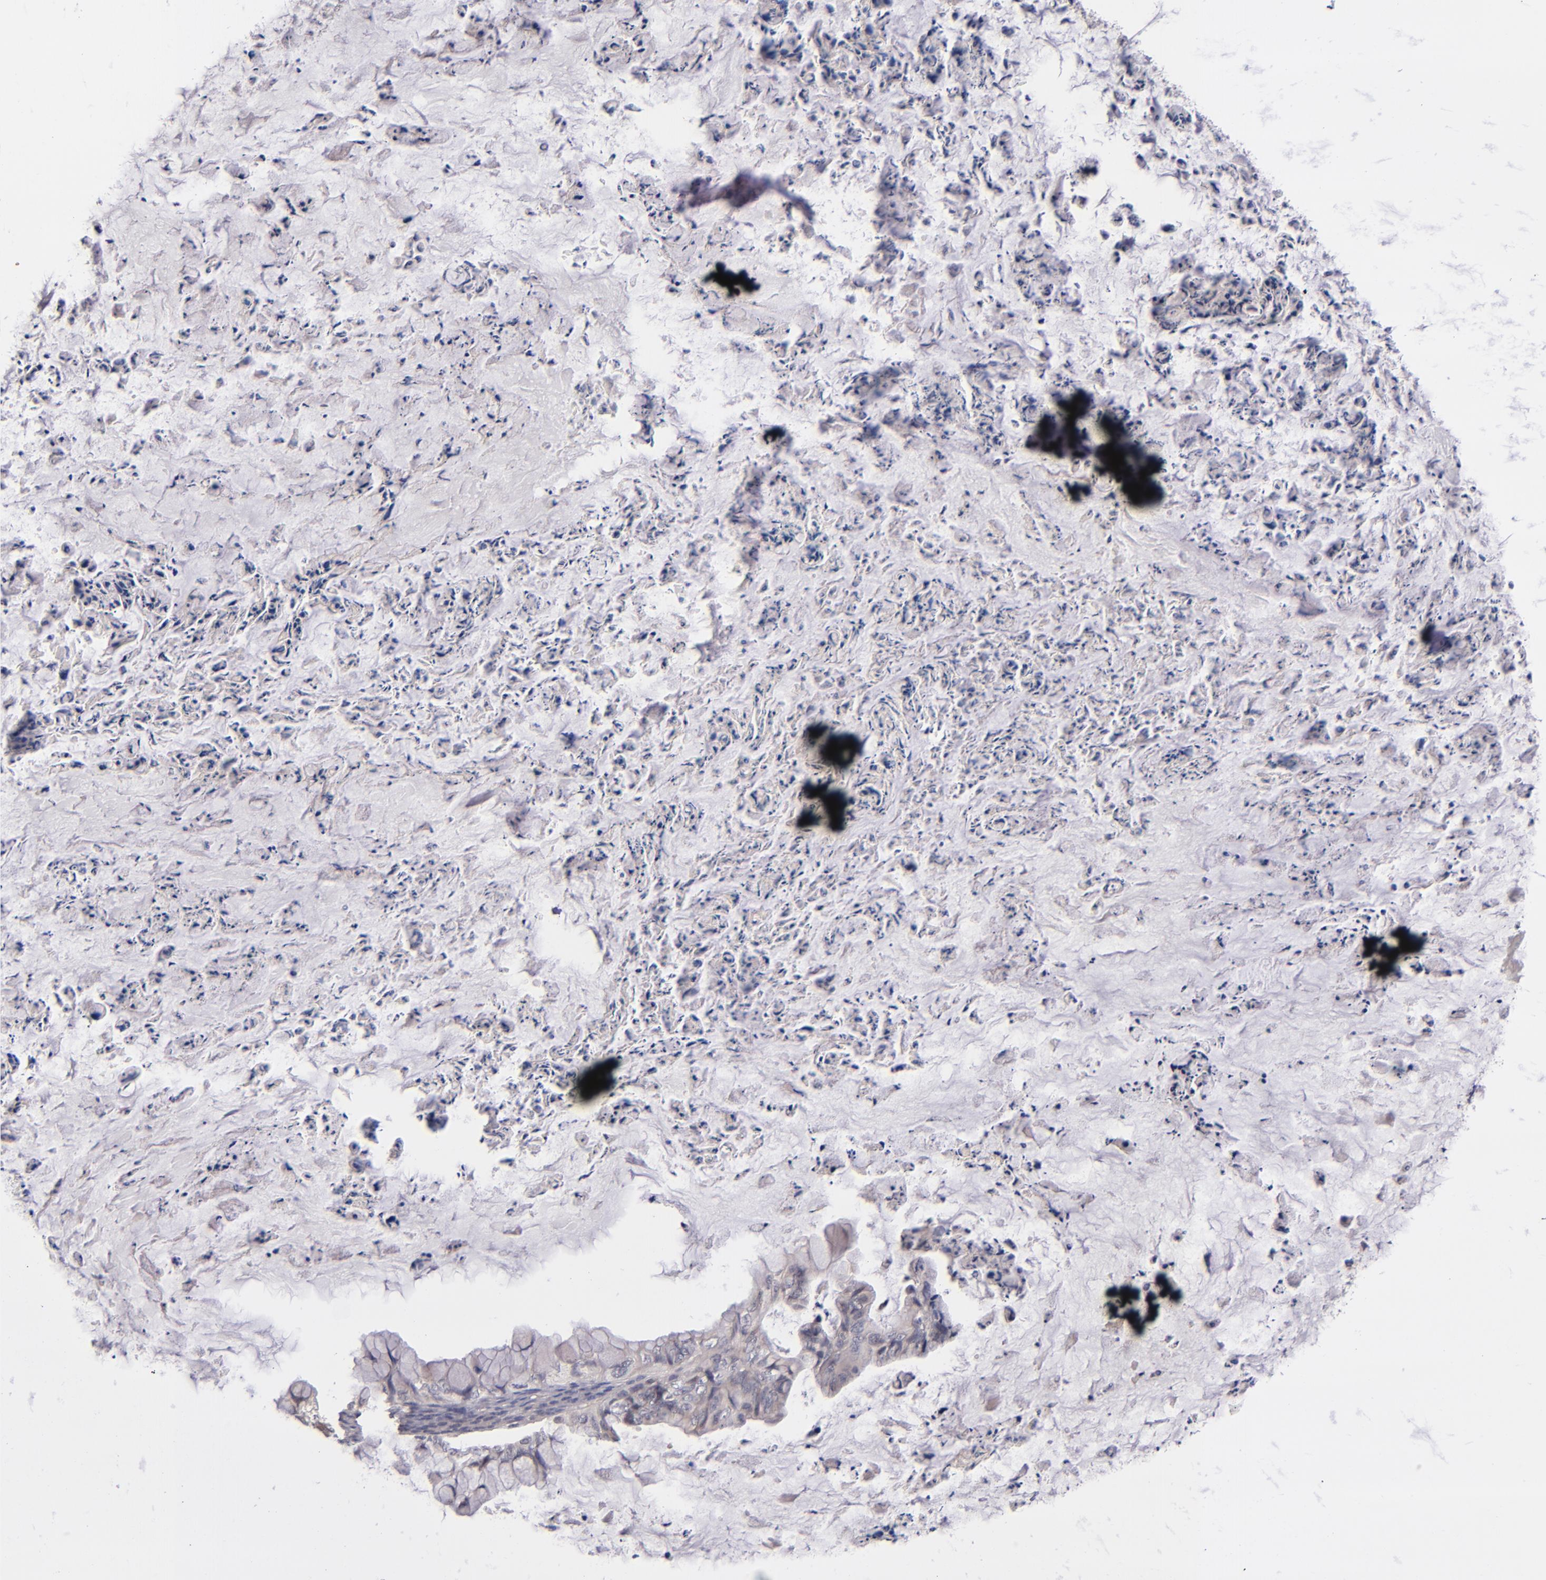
{"staining": {"intensity": "negative", "quantity": "none", "location": "none"}, "tissue": "ovarian cancer", "cell_type": "Tumor cells", "image_type": "cancer", "snomed": [{"axis": "morphology", "description": "Cystadenocarcinoma, mucinous, NOS"}, {"axis": "topography", "description": "Ovary"}], "caption": "This is a micrograph of IHC staining of ovarian cancer (mucinous cystadenocarcinoma), which shows no staining in tumor cells. Nuclei are stained in blue.", "gene": "TSC2", "patient": {"sex": "female", "age": 36}}